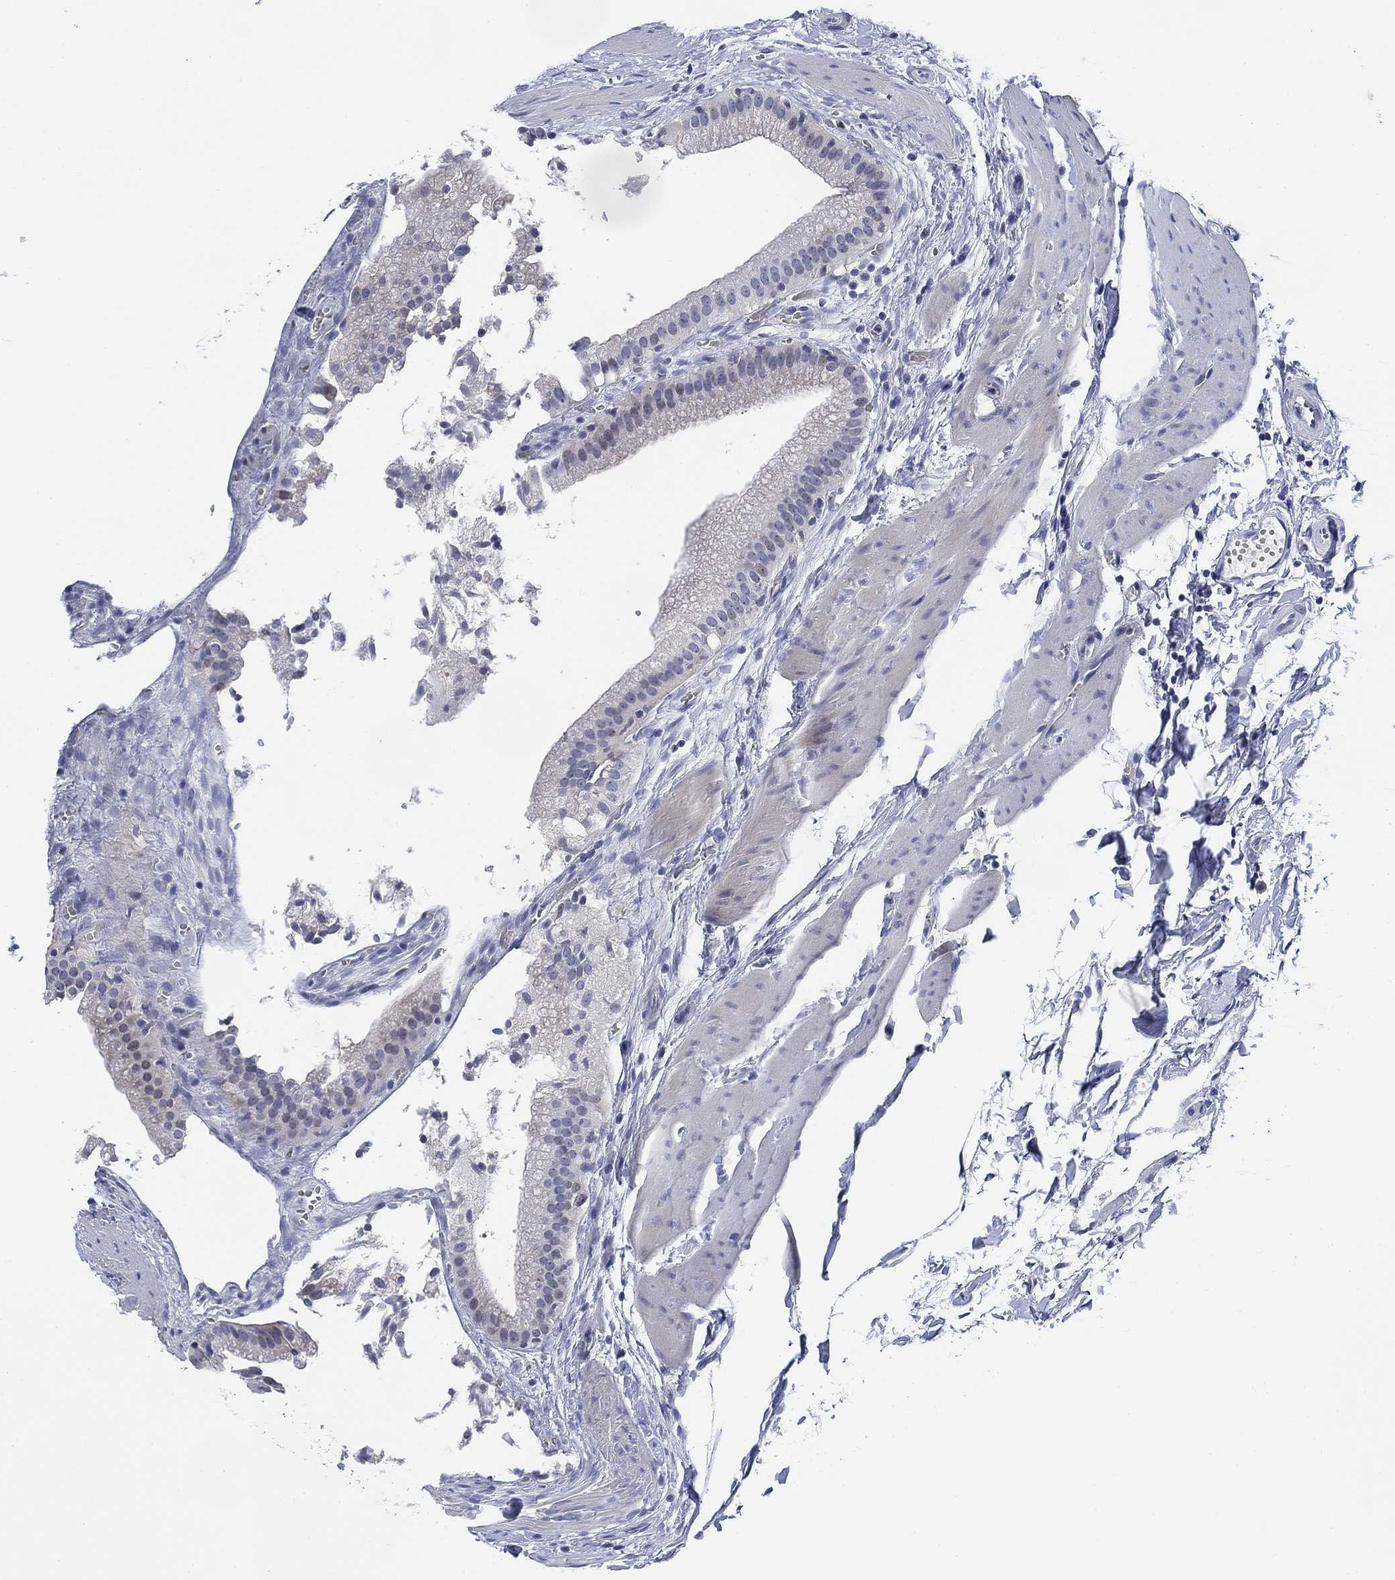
{"staining": {"intensity": "negative", "quantity": "none", "location": "none"}, "tissue": "gallbladder", "cell_type": "Glandular cells", "image_type": "normal", "snomed": [{"axis": "morphology", "description": "Normal tissue, NOS"}, {"axis": "topography", "description": "Gallbladder"}], "caption": "Immunohistochemistry (IHC) photomicrograph of normal gallbladder stained for a protein (brown), which exhibits no positivity in glandular cells.", "gene": "DAZL", "patient": {"sex": "male", "age": 67}}